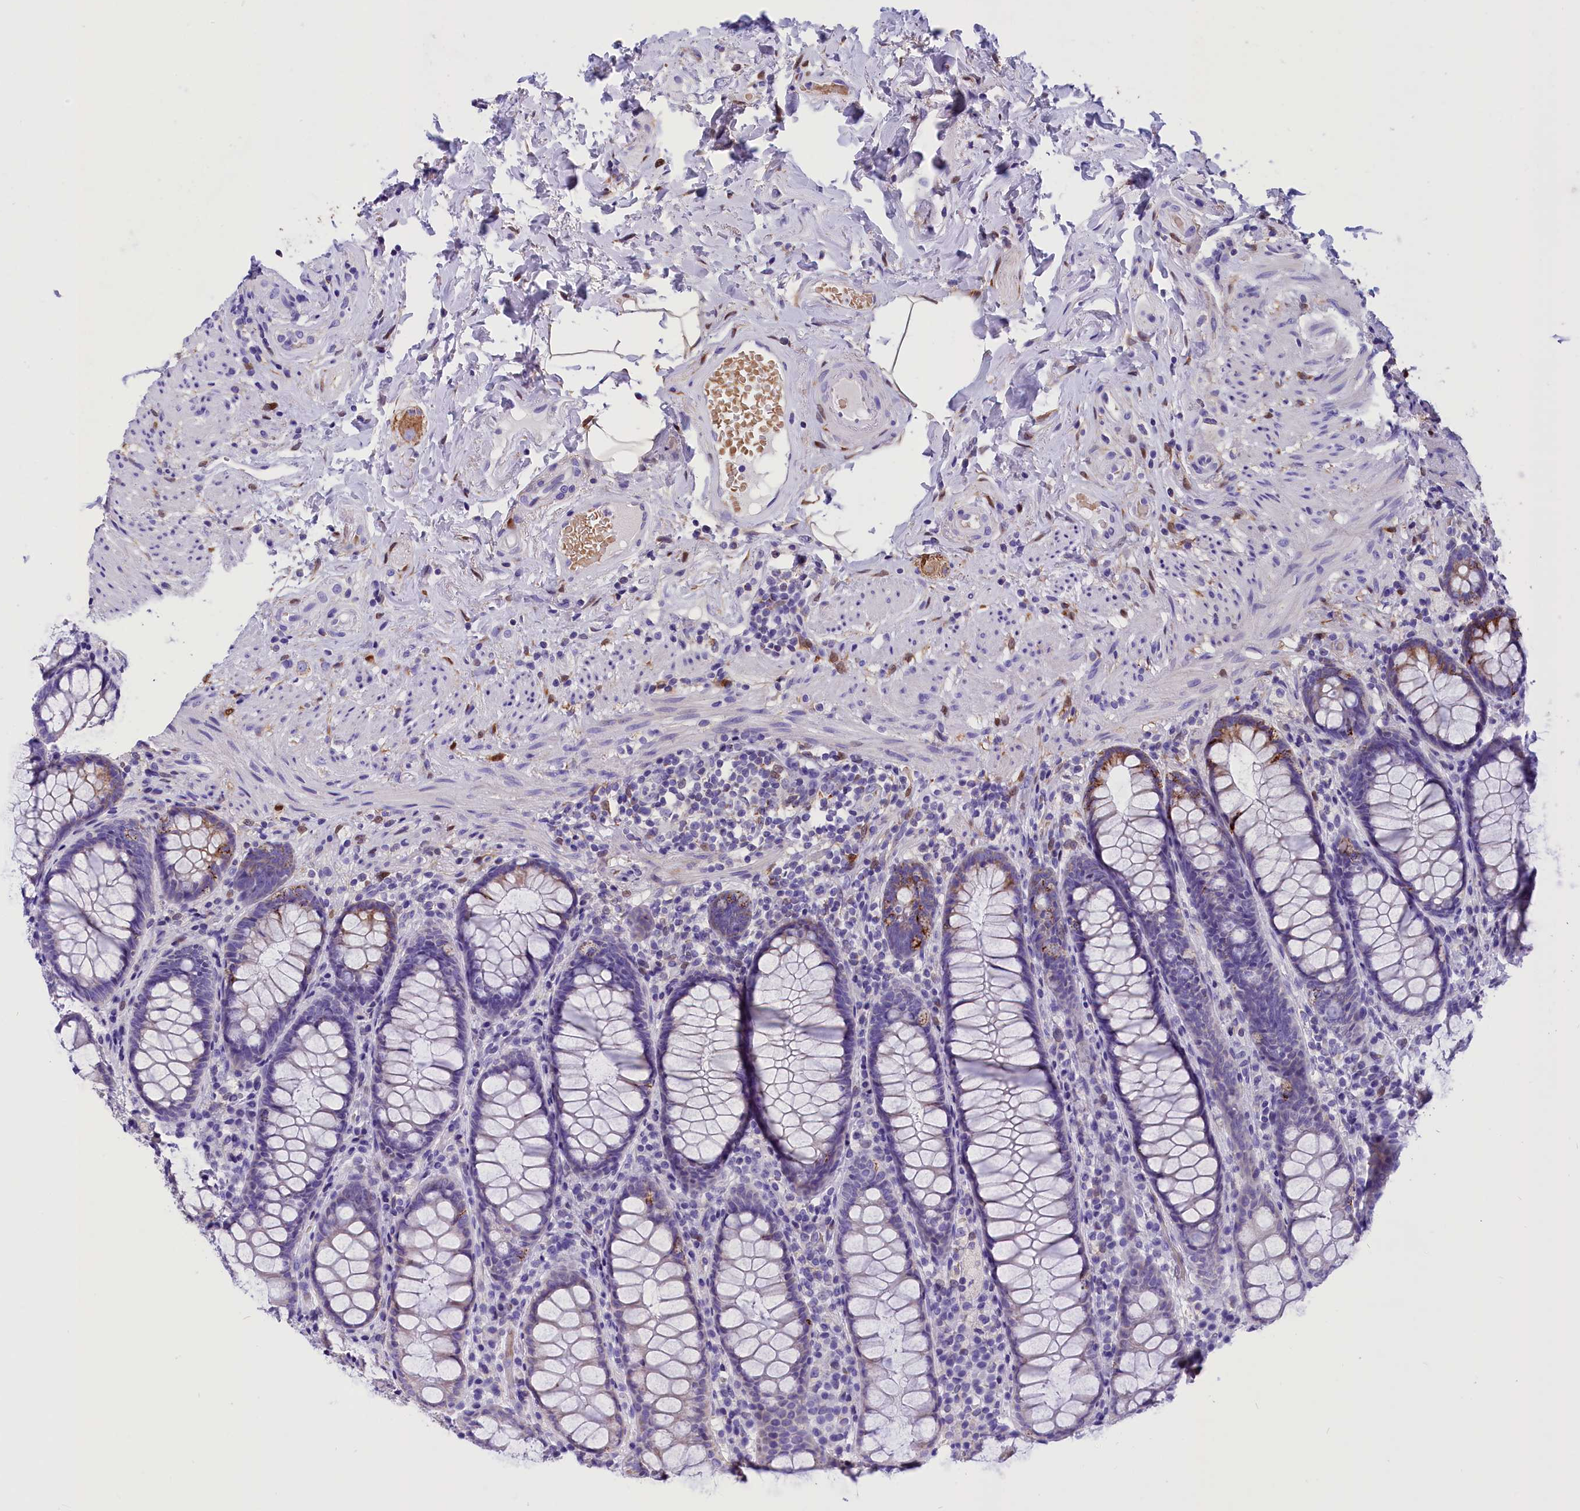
{"staining": {"intensity": "moderate", "quantity": "<25%", "location": "cytoplasmic/membranous"}, "tissue": "rectum", "cell_type": "Glandular cells", "image_type": "normal", "snomed": [{"axis": "morphology", "description": "Normal tissue, NOS"}, {"axis": "topography", "description": "Rectum"}], "caption": "Approximately <25% of glandular cells in unremarkable rectum show moderate cytoplasmic/membranous protein expression as visualized by brown immunohistochemical staining.", "gene": "ABAT", "patient": {"sex": "male", "age": 83}}